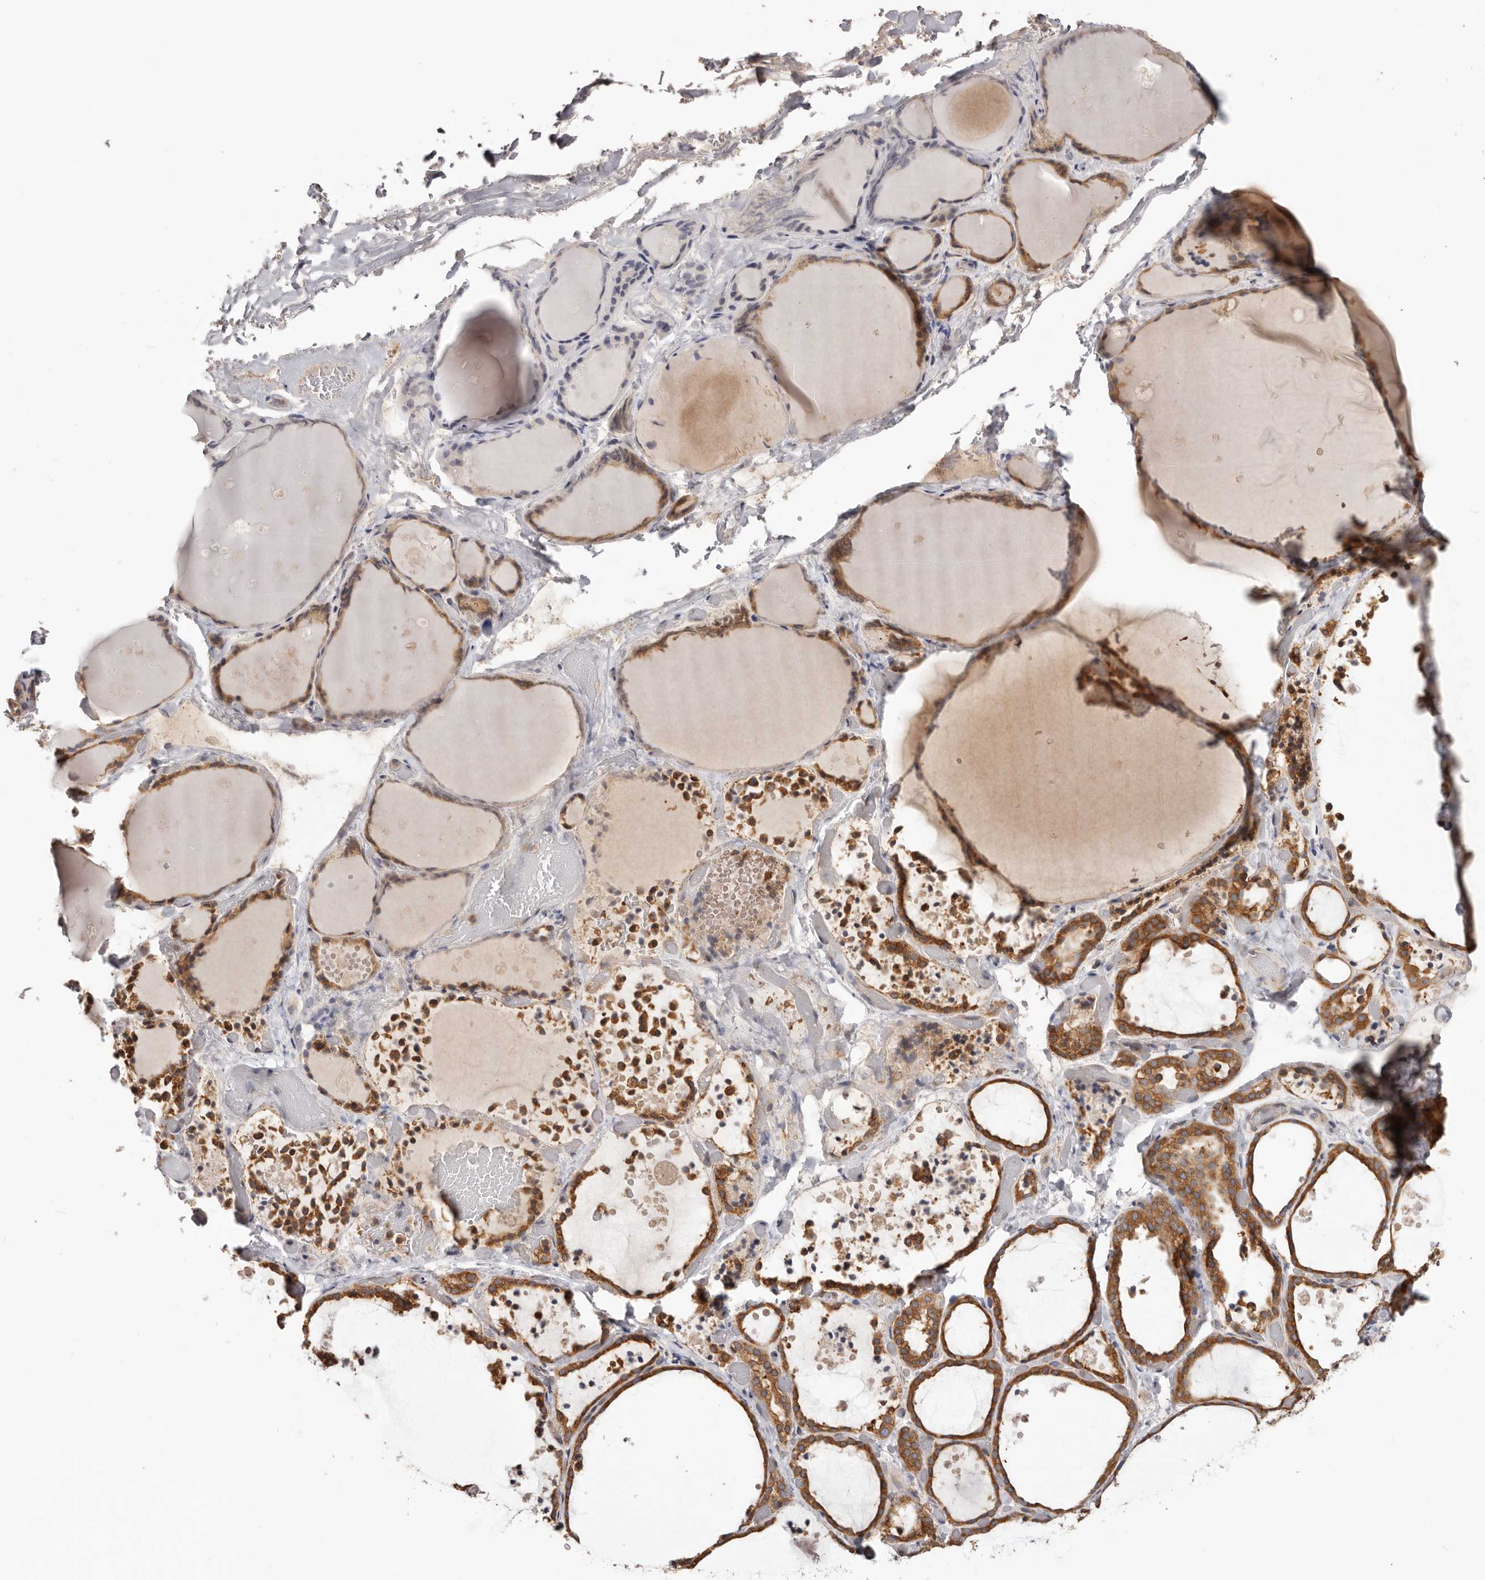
{"staining": {"intensity": "moderate", "quantity": ">75%", "location": "cytoplasmic/membranous"}, "tissue": "thyroid gland", "cell_type": "Glandular cells", "image_type": "normal", "snomed": [{"axis": "morphology", "description": "Normal tissue, NOS"}, {"axis": "topography", "description": "Thyroid gland"}], "caption": "Immunohistochemistry (IHC) of unremarkable human thyroid gland reveals medium levels of moderate cytoplasmic/membranous staining in approximately >75% of glandular cells. Immunohistochemistry stains the protein of interest in brown and the nuclei are stained blue.", "gene": "EPRS1", "patient": {"sex": "female", "age": 44}}